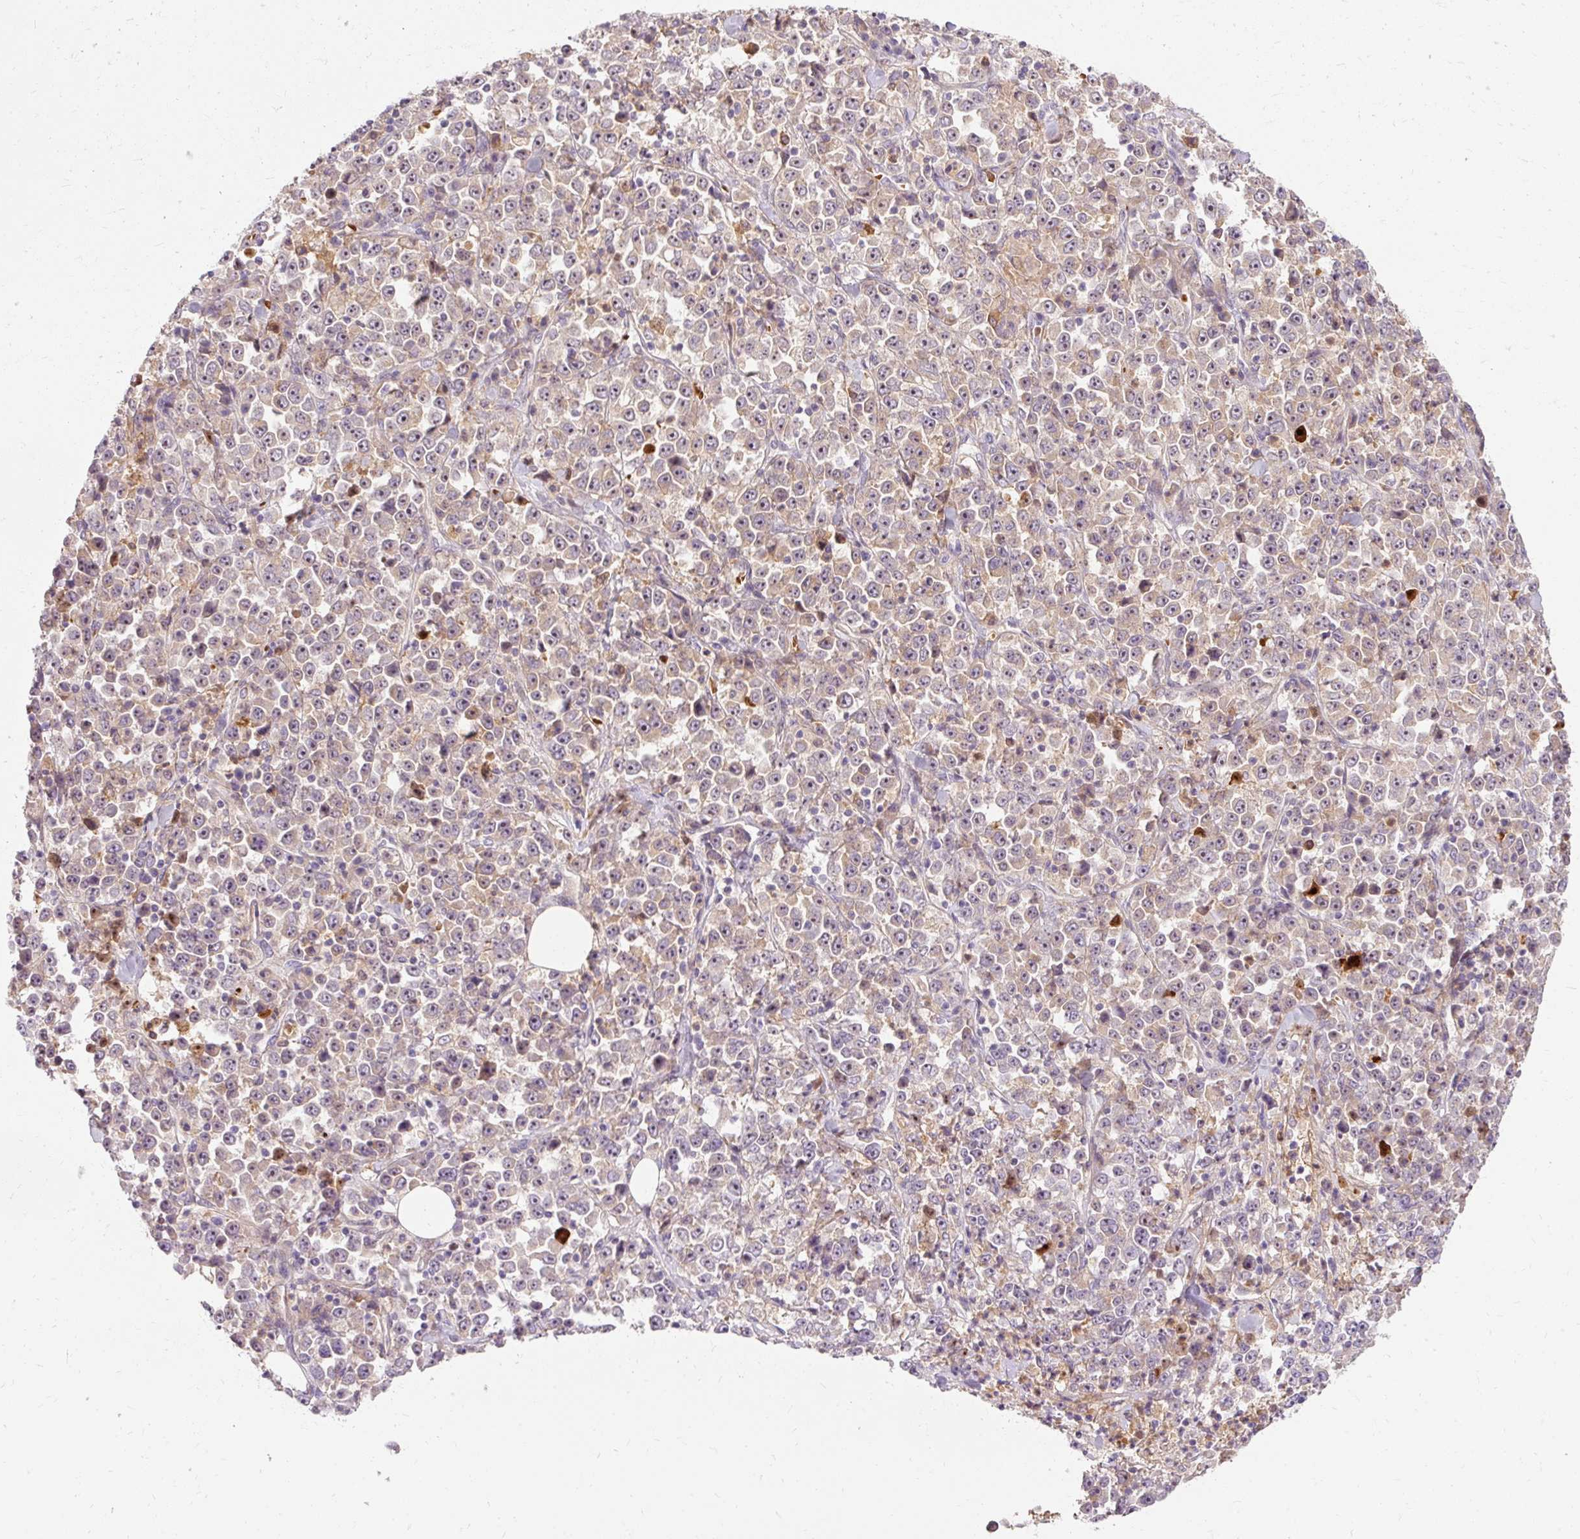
{"staining": {"intensity": "weak", "quantity": "25%-75%", "location": "cytoplasmic/membranous"}, "tissue": "stomach cancer", "cell_type": "Tumor cells", "image_type": "cancer", "snomed": [{"axis": "morphology", "description": "Normal tissue, NOS"}, {"axis": "morphology", "description": "Adenocarcinoma, NOS"}, {"axis": "topography", "description": "Stomach, upper"}, {"axis": "topography", "description": "Stomach"}], "caption": "Immunohistochemistry (IHC) (DAB) staining of stomach cancer exhibits weak cytoplasmic/membranous protein staining in approximately 25%-75% of tumor cells.", "gene": "CEBPZ", "patient": {"sex": "male", "age": 59}}